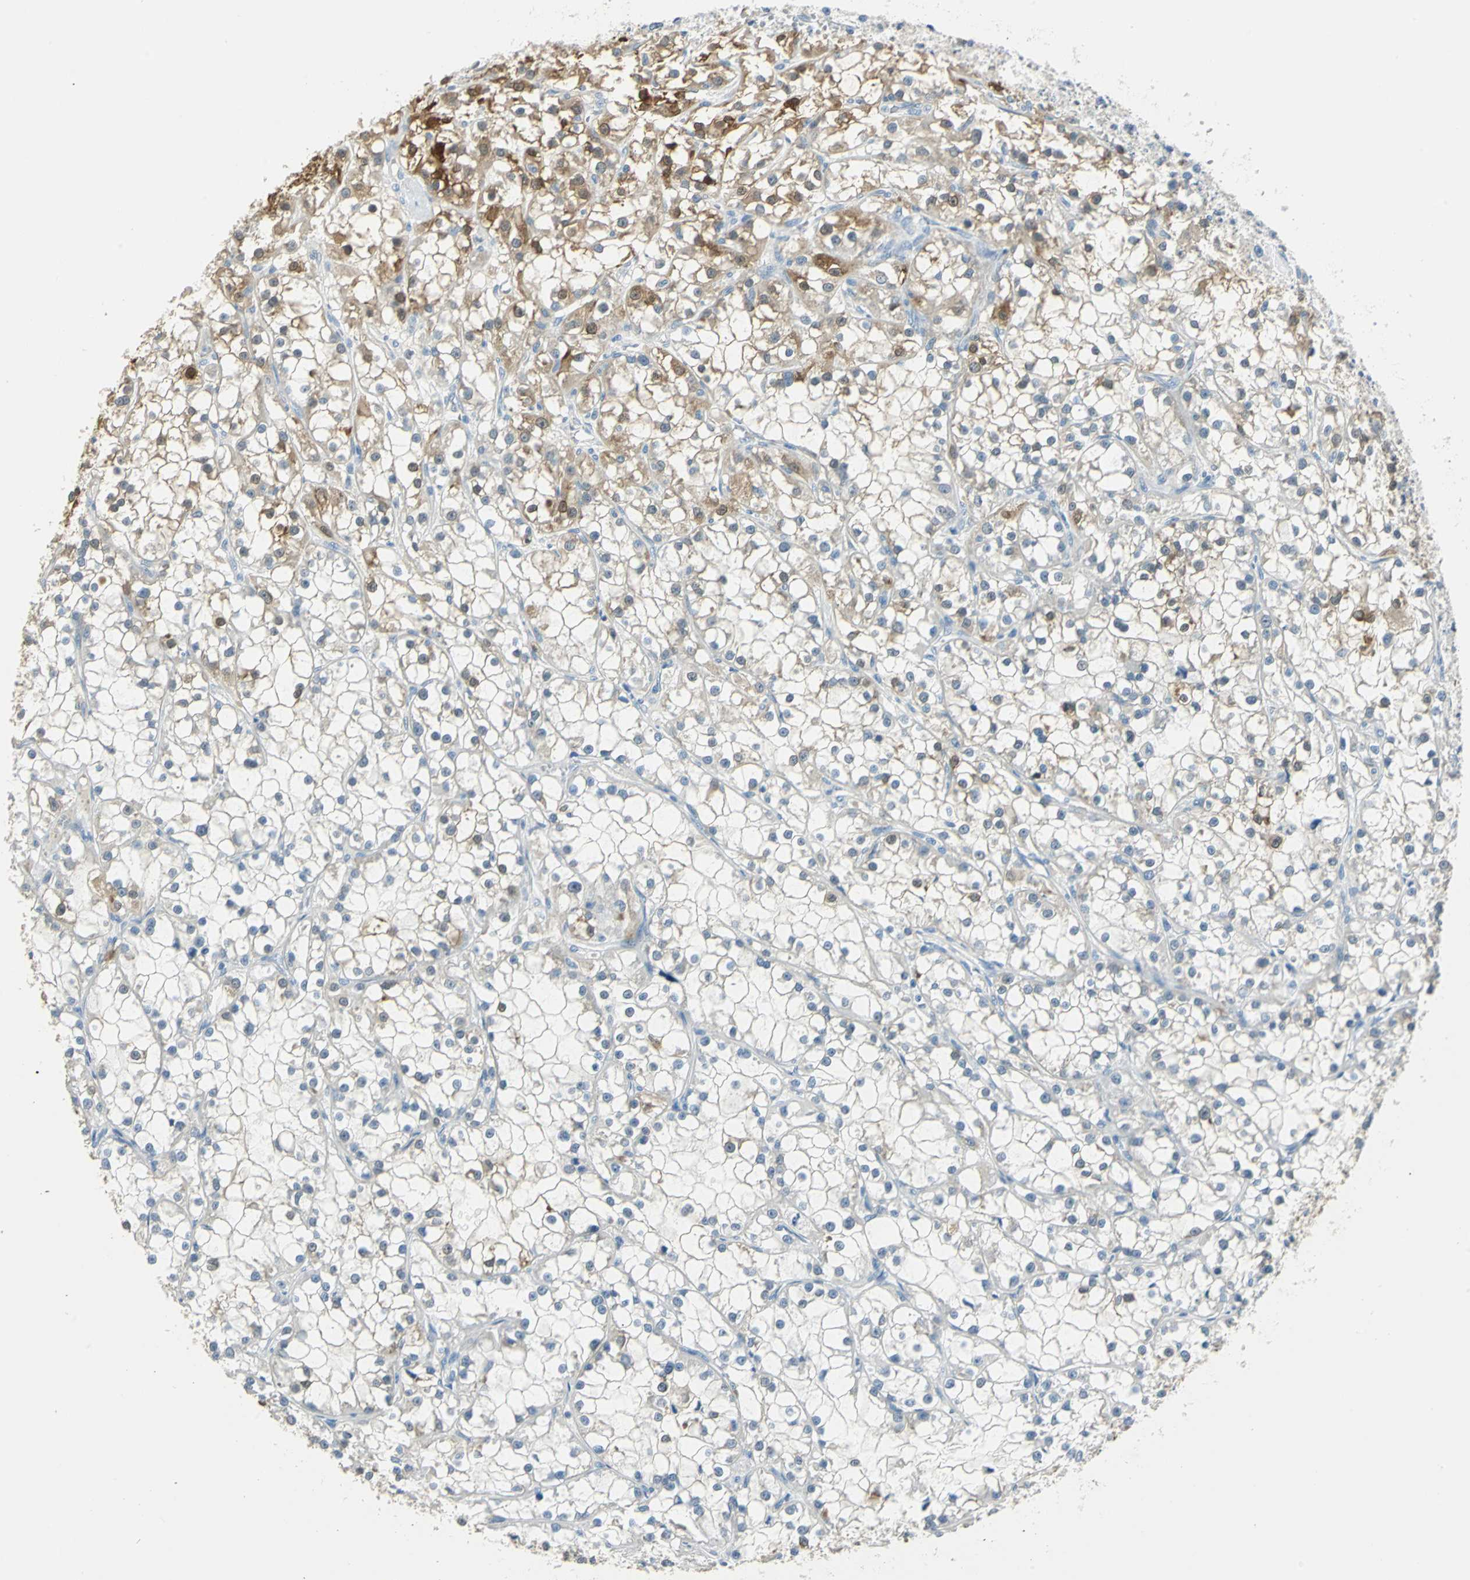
{"staining": {"intensity": "strong", "quantity": "<25%", "location": "cytoplasmic/membranous,nuclear"}, "tissue": "renal cancer", "cell_type": "Tumor cells", "image_type": "cancer", "snomed": [{"axis": "morphology", "description": "Adenocarcinoma, NOS"}, {"axis": "topography", "description": "Kidney"}], "caption": "Tumor cells reveal strong cytoplasmic/membranous and nuclear expression in about <25% of cells in renal cancer. The staining was performed using DAB (3,3'-diaminobenzidine), with brown indicating positive protein expression. Nuclei are stained blue with hematoxylin.", "gene": "UCHL1", "patient": {"sex": "female", "age": 52}}